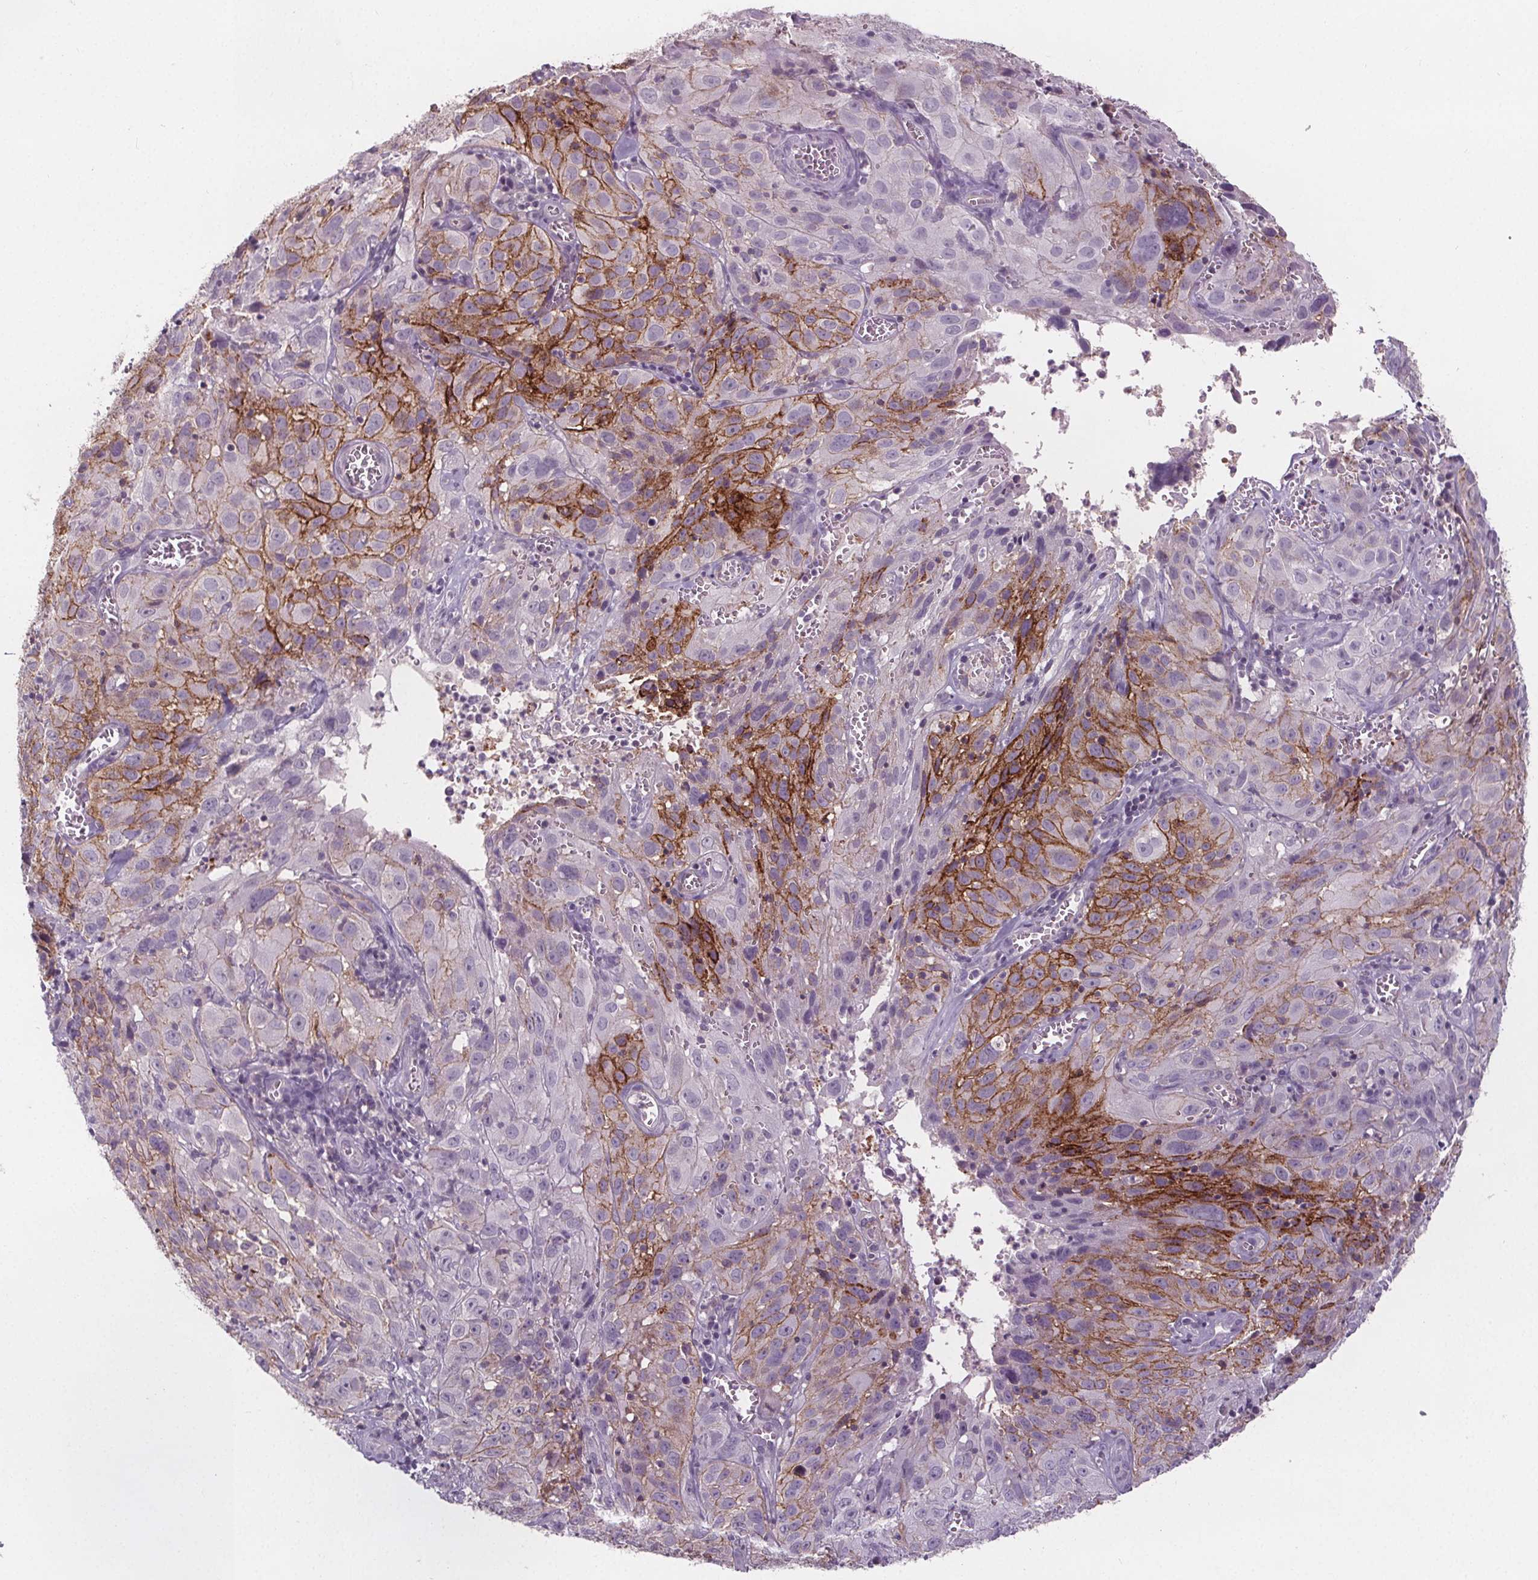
{"staining": {"intensity": "strong", "quantity": "25%-75%", "location": "cytoplasmic/membranous"}, "tissue": "cervical cancer", "cell_type": "Tumor cells", "image_type": "cancer", "snomed": [{"axis": "morphology", "description": "Squamous cell carcinoma, NOS"}, {"axis": "topography", "description": "Cervix"}], "caption": "This histopathology image shows cervical cancer stained with IHC to label a protein in brown. The cytoplasmic/membranous of tumor cells show strong positivity for the protein. Nuclei are counter-stained blue.", "gene": "ATP1A1", "patient": {"sex": "female", "age": 32}}